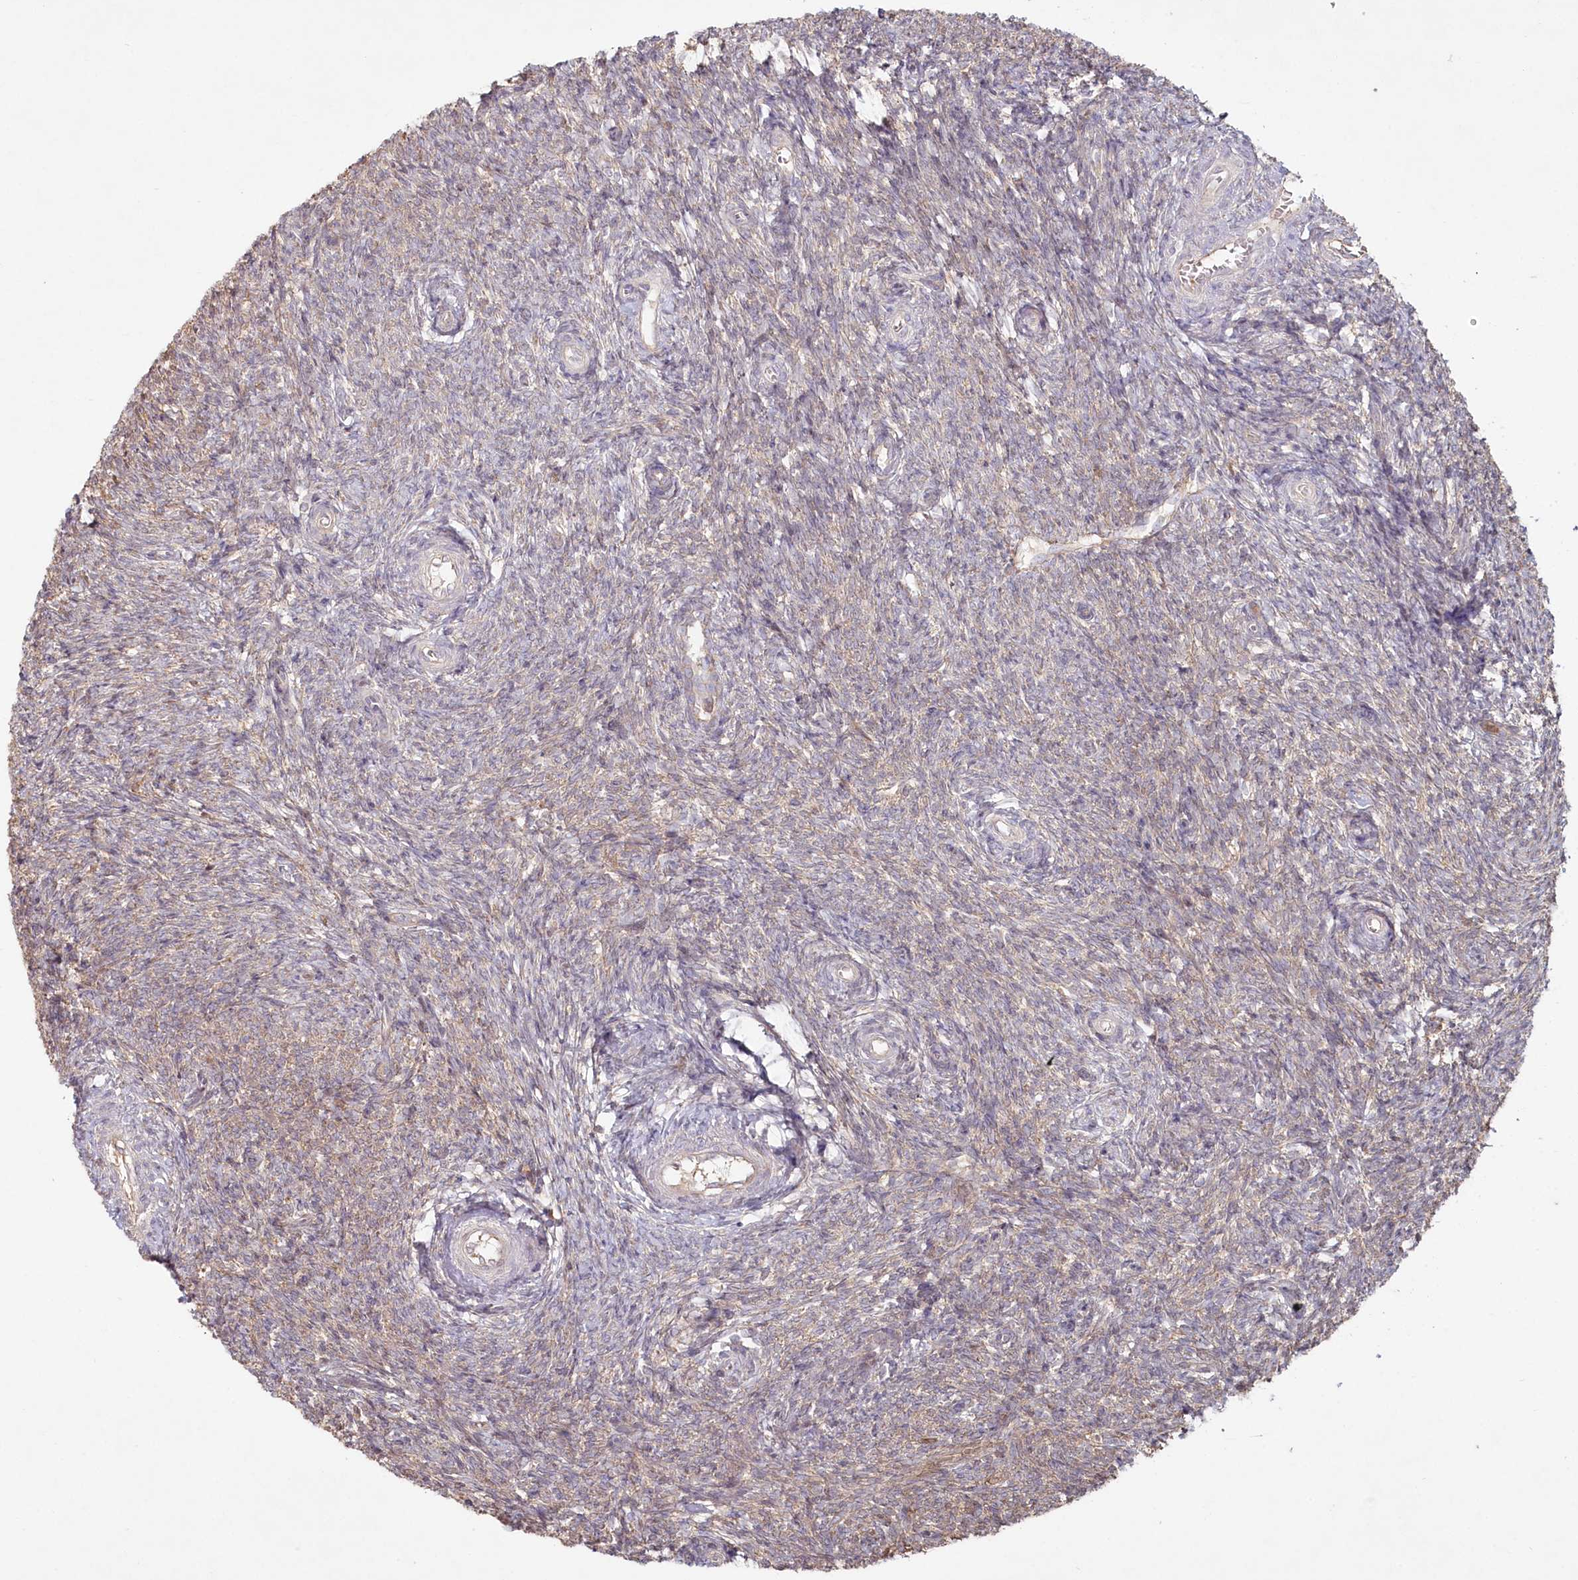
{"staining": {"intensity": "weak", "quantity": "<25%", "location": "cytoplasmic/membranous"}, "tissue": "ovary", "cell_type": "Ovarian stroma cells", "image_type": "normal", "snomed": [{"axis": "morphology", "description": "Normal tissue, NOS"}, {"axis": "topography", "description": "Ovary"}], "caption": "IHC of normal ovary exhibits no staining in ovarian stroma cells.", "gene": "HAL", "patient": {"sex": "female", "age": 44}}